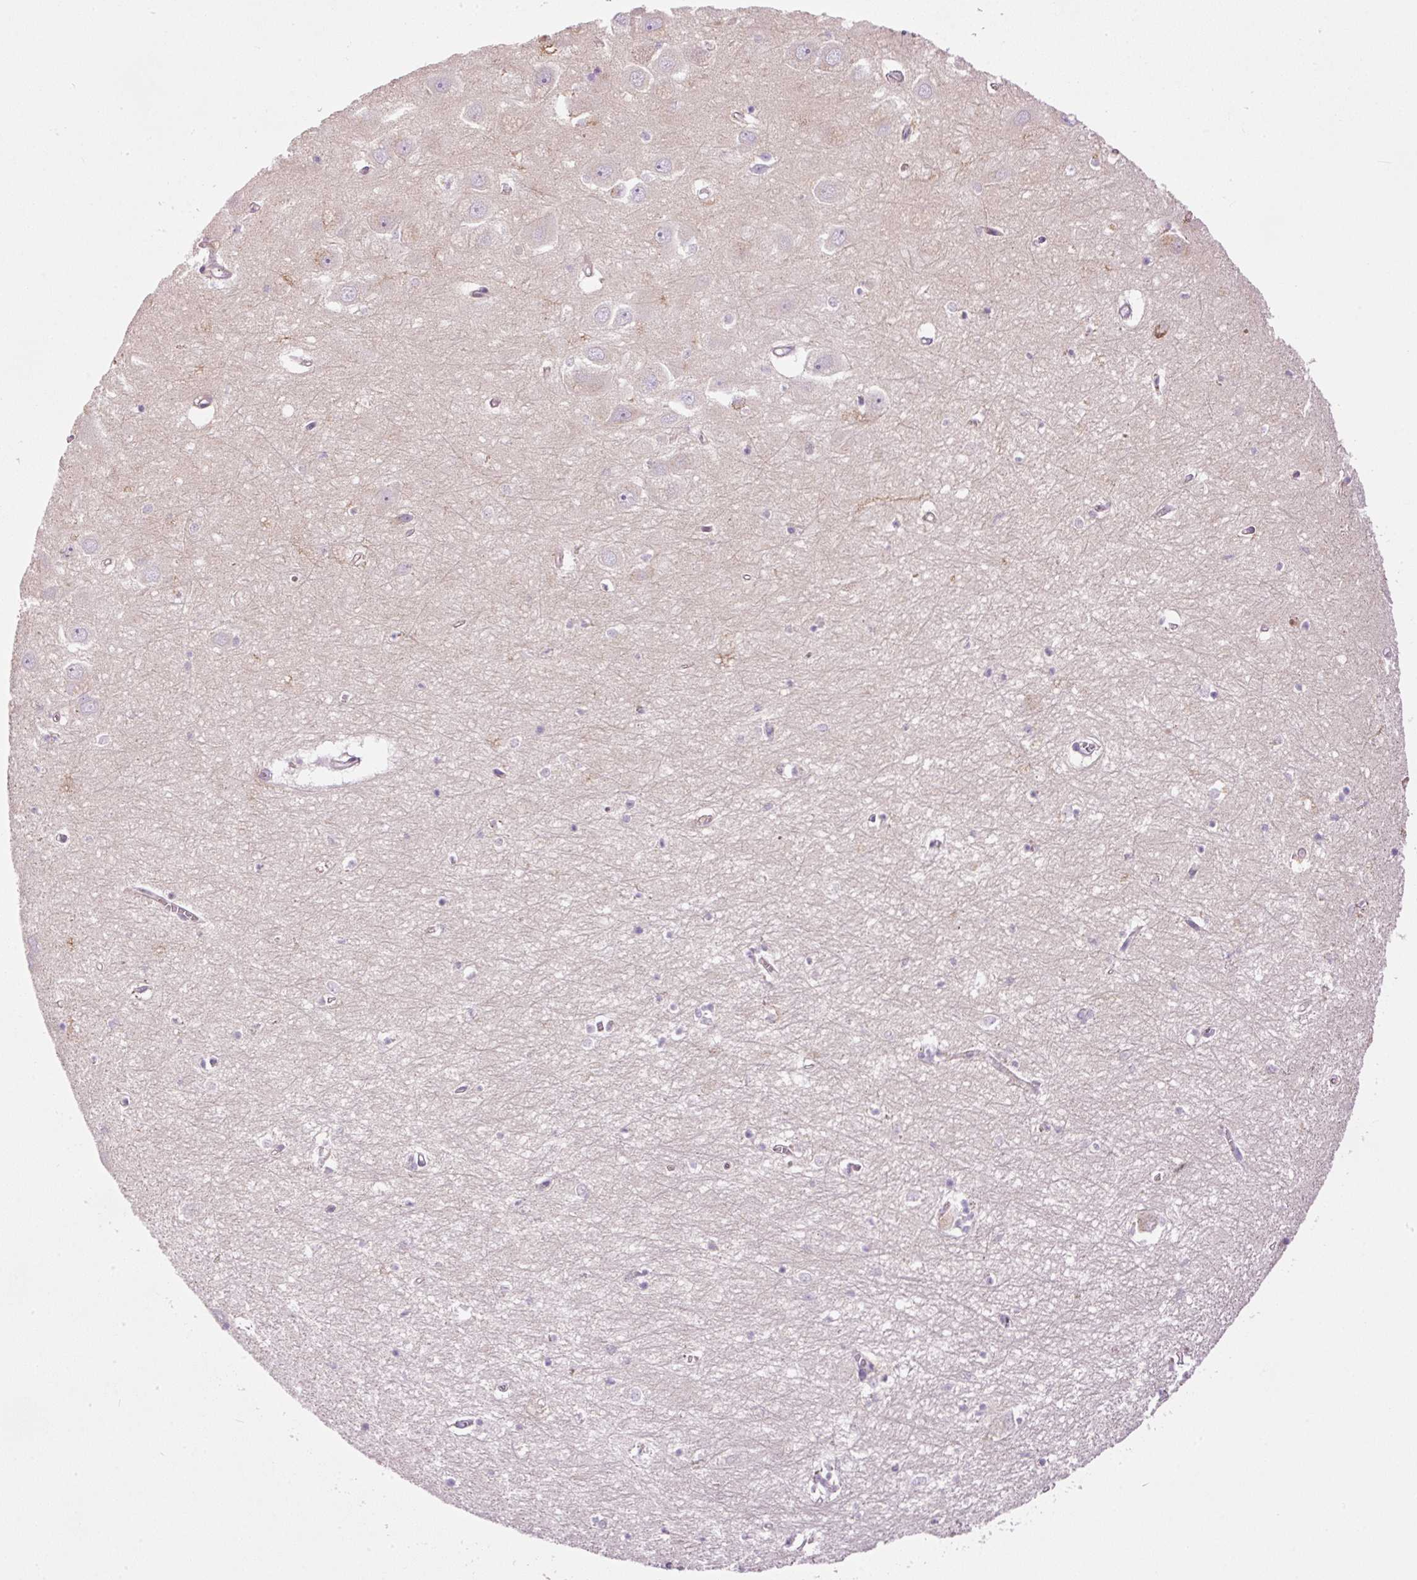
{"staining": {"intensity": "moderate", "quantity": "<25%", "location": "nuclear"}, "tissue": "hippocampus", "cell_type": "Glial cells", "image_type": "normal", "snomed": [{"axis": "morphology", "description": "Normal tissue, NOS"}, {"axis": "topography", "description": "Hippocampus"}], "caption": "Immunohistochemistry (IHC) histopathology image of benign hippocampus stained for a protein (brown), which displays low levels of moderate nuclear expression in approximately <25% of glial cells.", "gene": "SRC", "patient": {"sex": "female", "age": 64}}